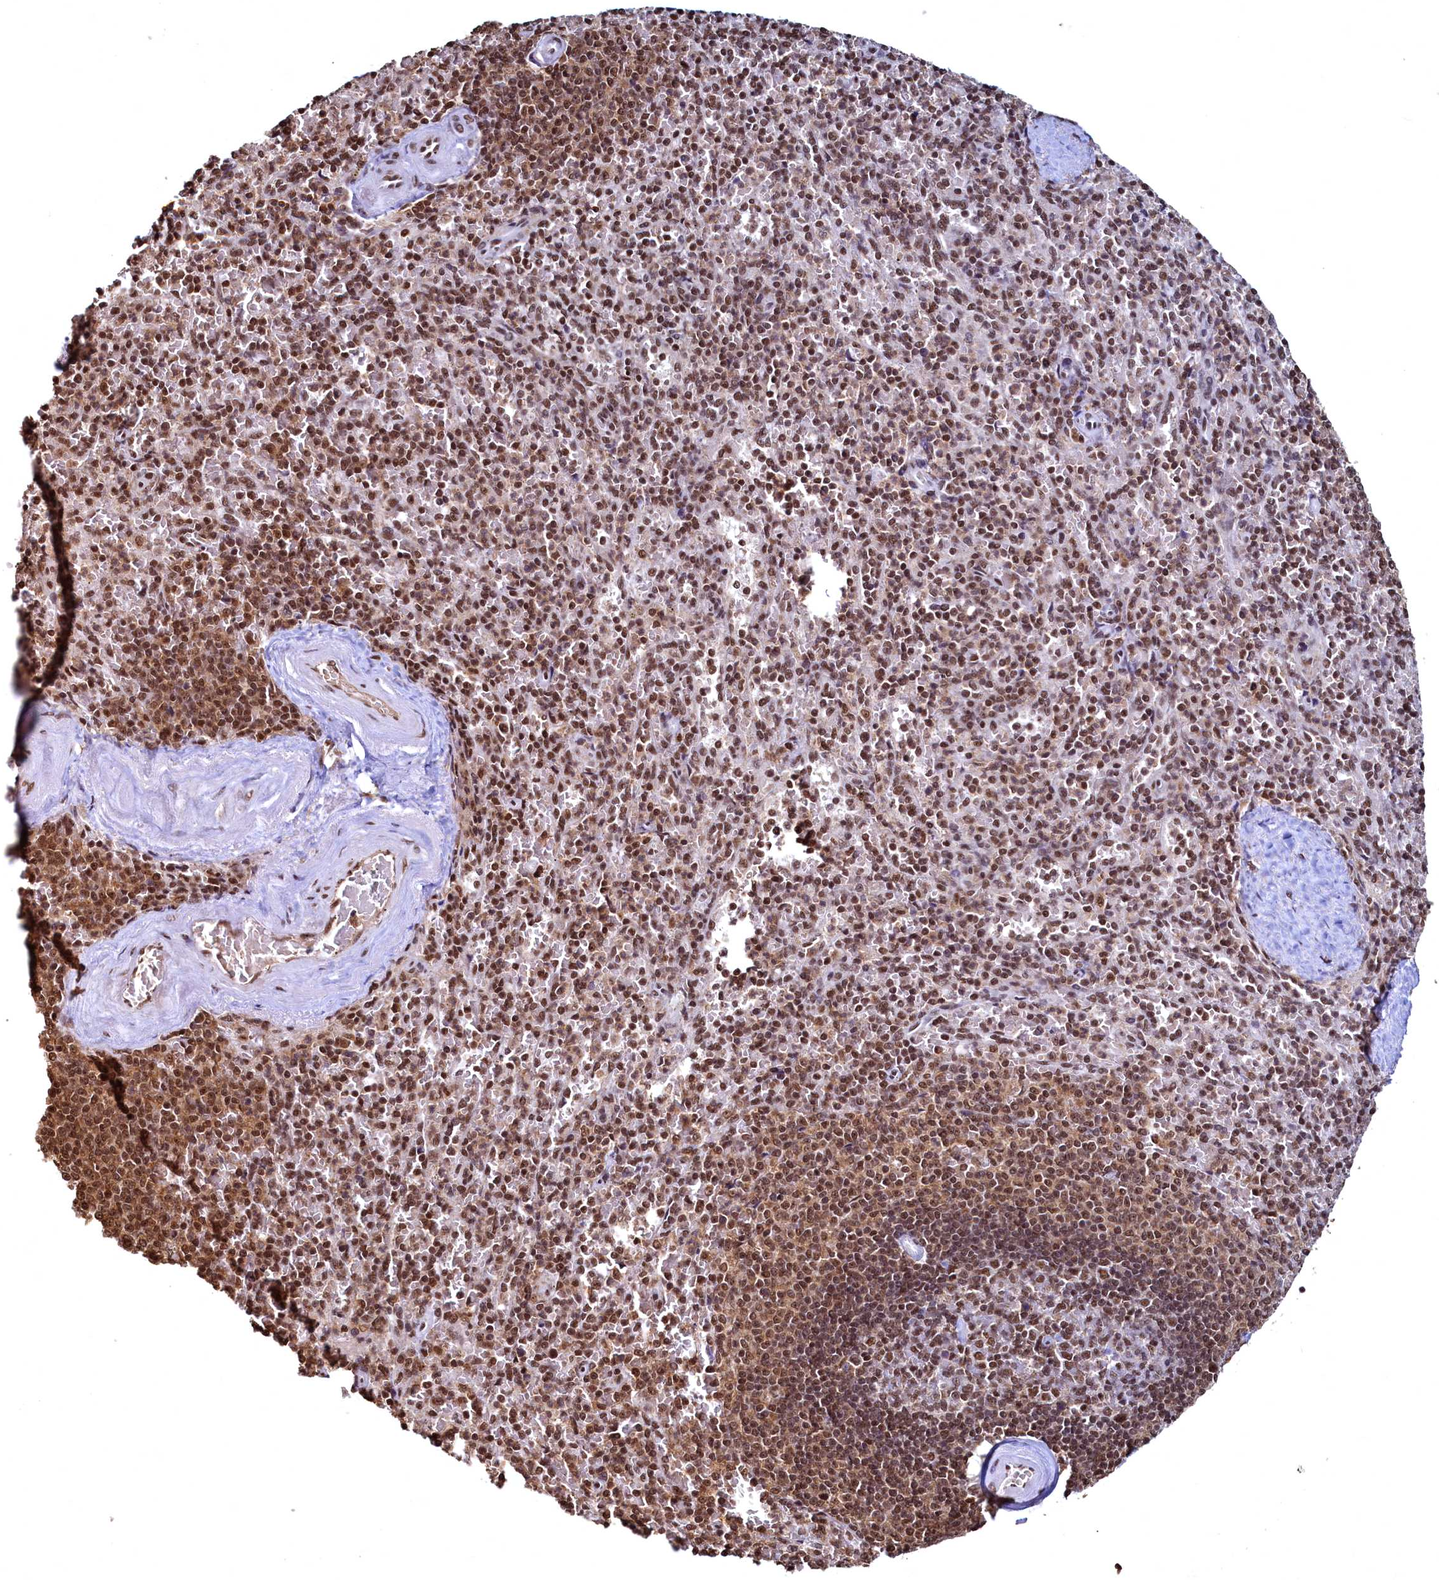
{"staining": {"intensity": "strong", "quantity": ">75%", "location": "nuclear"}, "tissue": "spleen", "cell_type": "Cells in red pulp", "image_type": "normal", "snomed": [{"axis": "morphology", "description": "Normal tissue, NOS"}, {"axis": "topography", "description": "Spleen"}], "caption": "Spleen was stained to show a protein in brown. There is high levels of strong nuclear expression in about >75% of cells in red pulp. The staining is performed using DAB (3,3'-diaminobenzidine) brown chromogen to label protein expression. The nuclei are counter-stained blue using hematoxylin.", "gene": "RSRC2", "patient": {"sex": "male", "age": 82}}